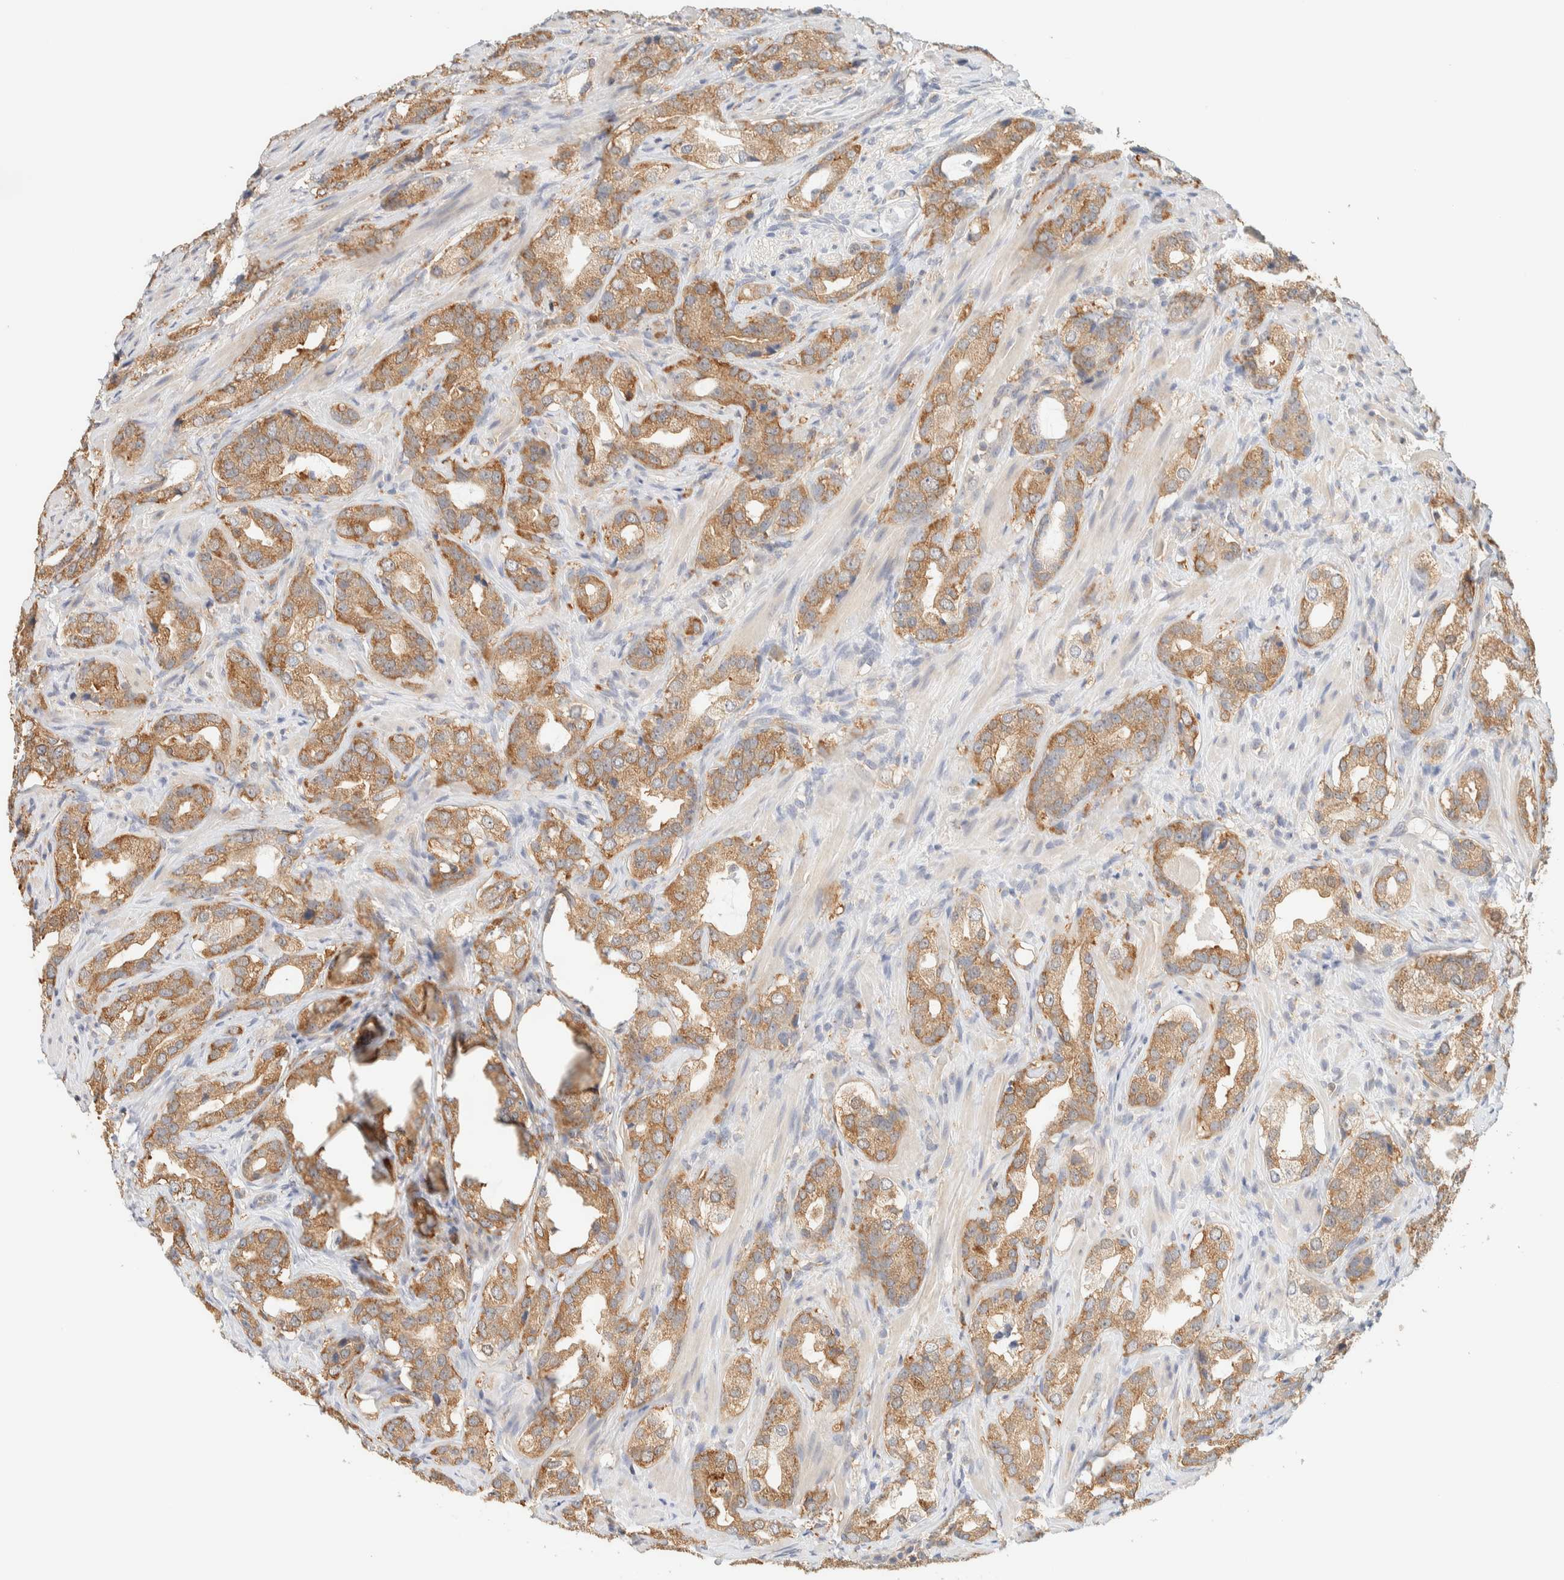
{"staining": {"intensity": "moderate", "quantity": ">75%", "location": "cytoplasmic/membranous"}, "tissue": "prostate cancer", "cell_type": "Tumor cells", "image_type": "cancer", "snomed": [{"axis": "morphology", "description": "Adenocarcinoma, High grade"}, {"axis": "topography", "description": "Prostate"}], "caption": "IHC staining of prostate cancer, which exhibits medium levels of moderate cytoplasmic/membranous positivity in about >75% of tumor cells indicating moderate cytoplasmic/membranous protein positivity. The staining was performed using DAB (3,3'-diaminobenzidine) (brown) for protein detection and nuclei were counterstained in hematoxylin (blue).", "gene": "TBC1D8B", "patient": {"sex": "male", "age": 63}}